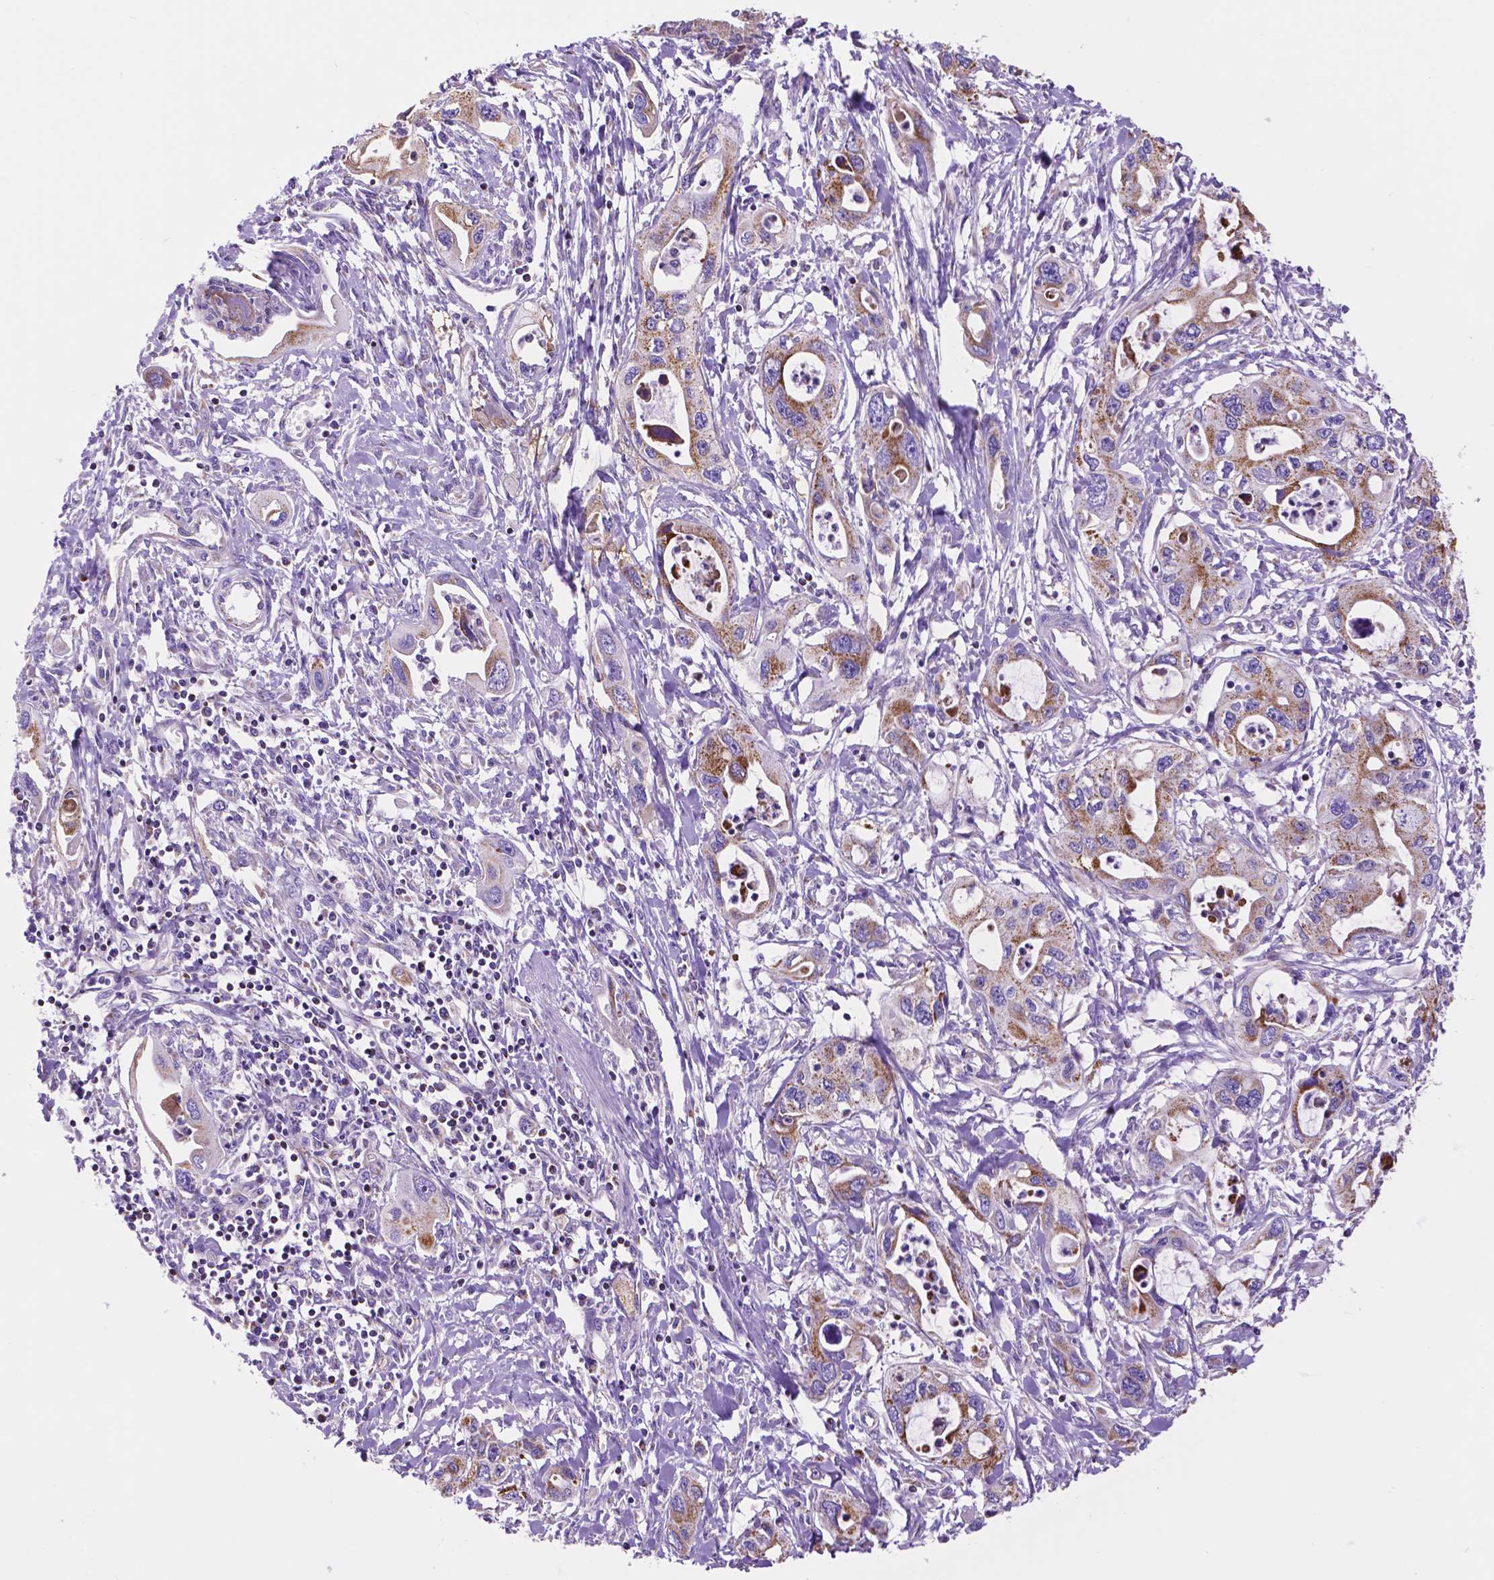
{"staining": {"intensity": "strong", "quantity": "25%-75%", "location": "cytoplasmic/membranous"}, "tissue": "pancreatic cancer", "cell_type": "Tumor cells", "image_type": "cancer", "snomed": [{"axis": "morphology", "description": "Adenocarcinoma, NOS"}, {"axis": "topography", "description": "Pancreas"}], "caption": "This is a micrograph of IHC staining of pancreatic cancer (adenocarcinoma), which shows strong expression in the cytoplasmic/membranous of tumor cells.", "gene": "GDPD5", "patient": {"sex": "male", "age": 60}}